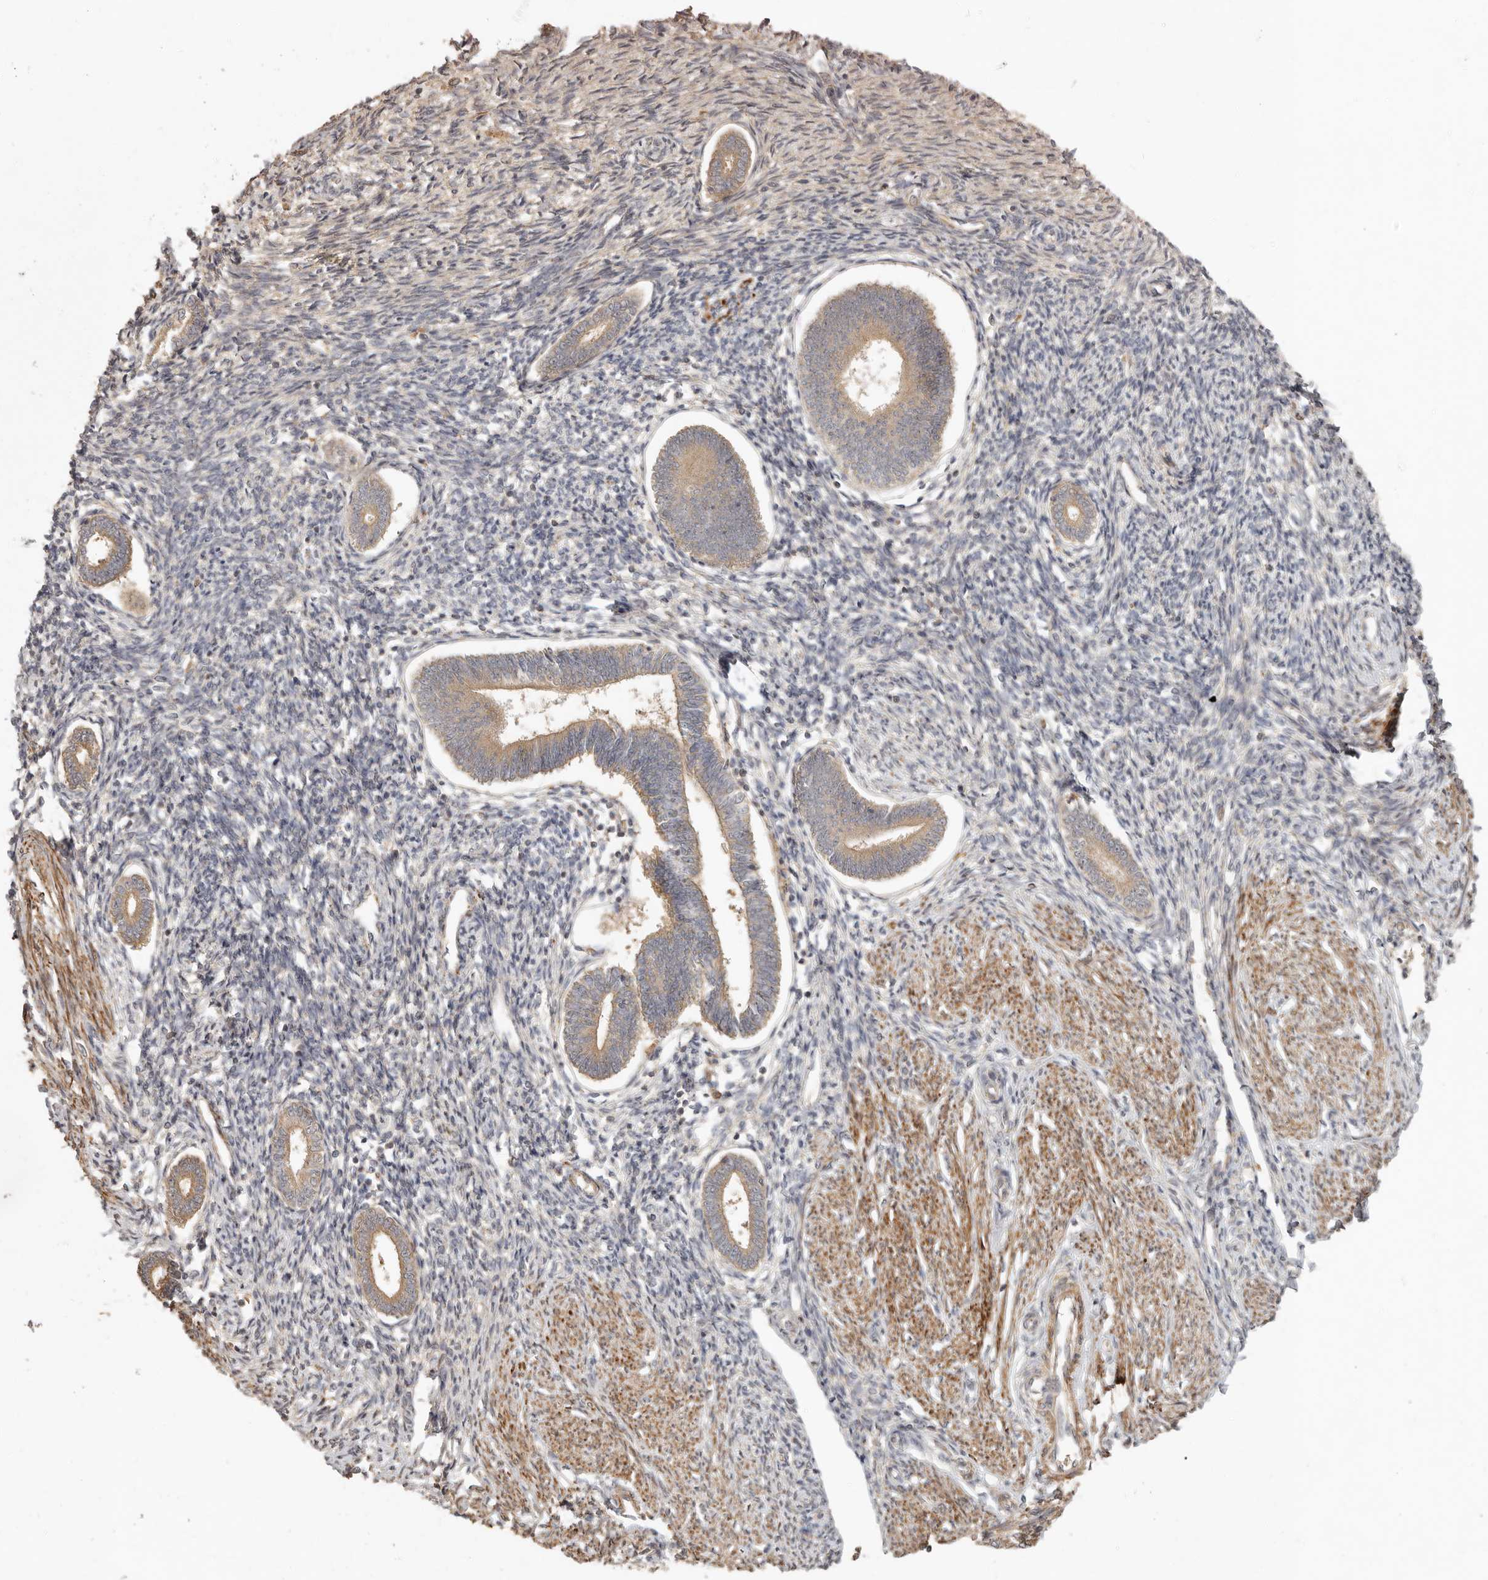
{"staining": {"intensity": "weak", "quantity": ">75%", "location": "cytoplasmic/membranous"}, "tissue": "endometrium", "cell_type": "Cells in endometrial stroma", "image_type": "normal", "snomed": [{"axis": "morphology", "description": "Normal tissue, NOS"}, {"axis": "topography", "description": "Endometrium"}], "caption": "An image of human endometrium stained for a protein reveals weak cytoplasmic/membranous brown staining in cells in endometrial stroma.", "gene": "VIPR1", "patient": {"sex": "female", "age": 56}}